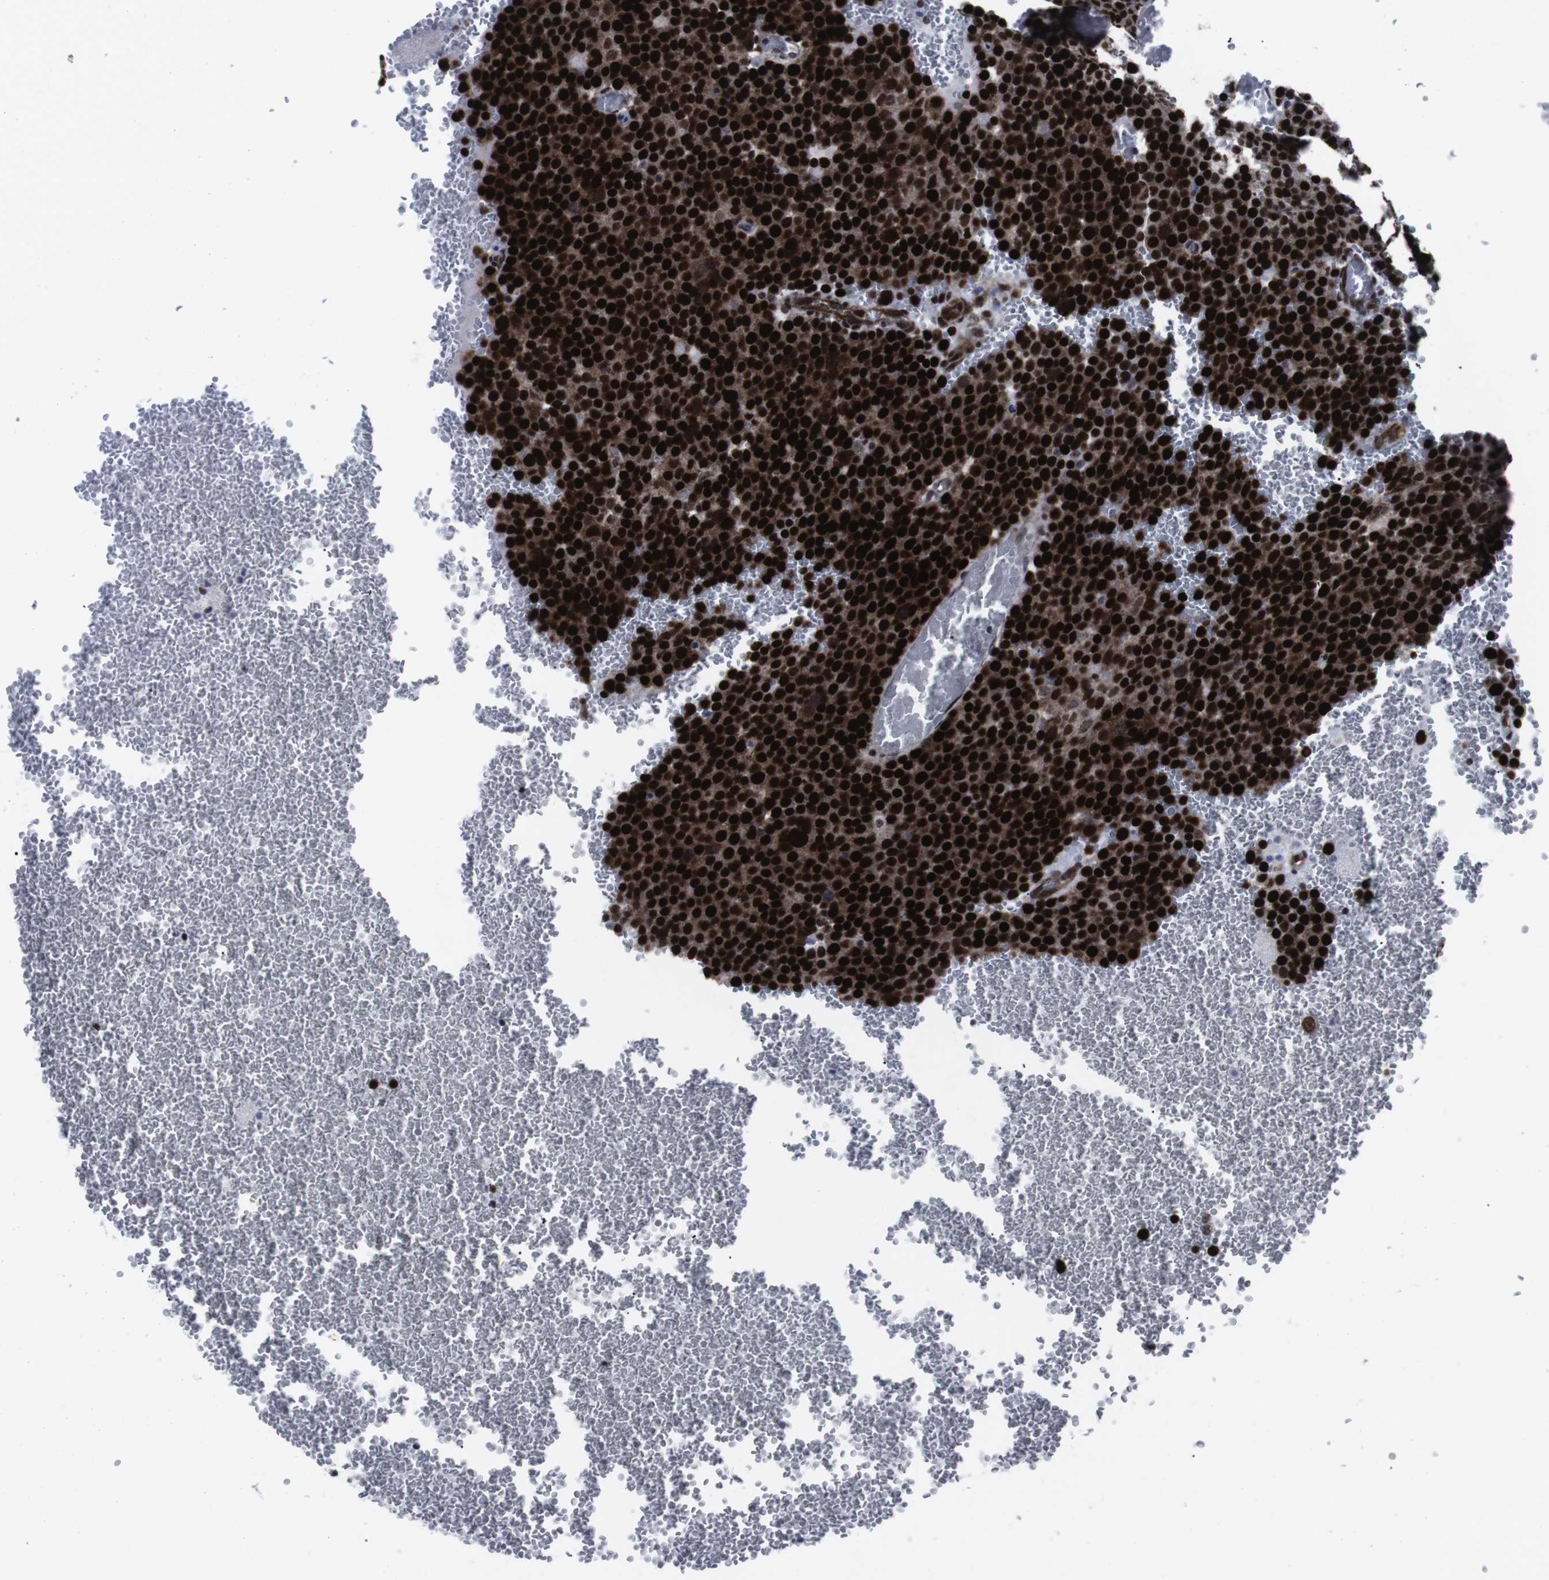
{"staining": {"intensity": "strong", "quantity": ">75%", "location": "nuclear"}, "tissue": "testis cancer", "cell_type": "Tumor cells", "image_type": "cancer", "snomed": [{"axis": "morphology", "description": "Seminoma, NOS"}, {"axis": "topography", "description": "Testis"}], "caption": "Tumor cells display strong nuclear expression in approximately >75% of cells in seminoma (testis).", "gene": "MLH1", "patient": {"sex": "male", "age": 71}}